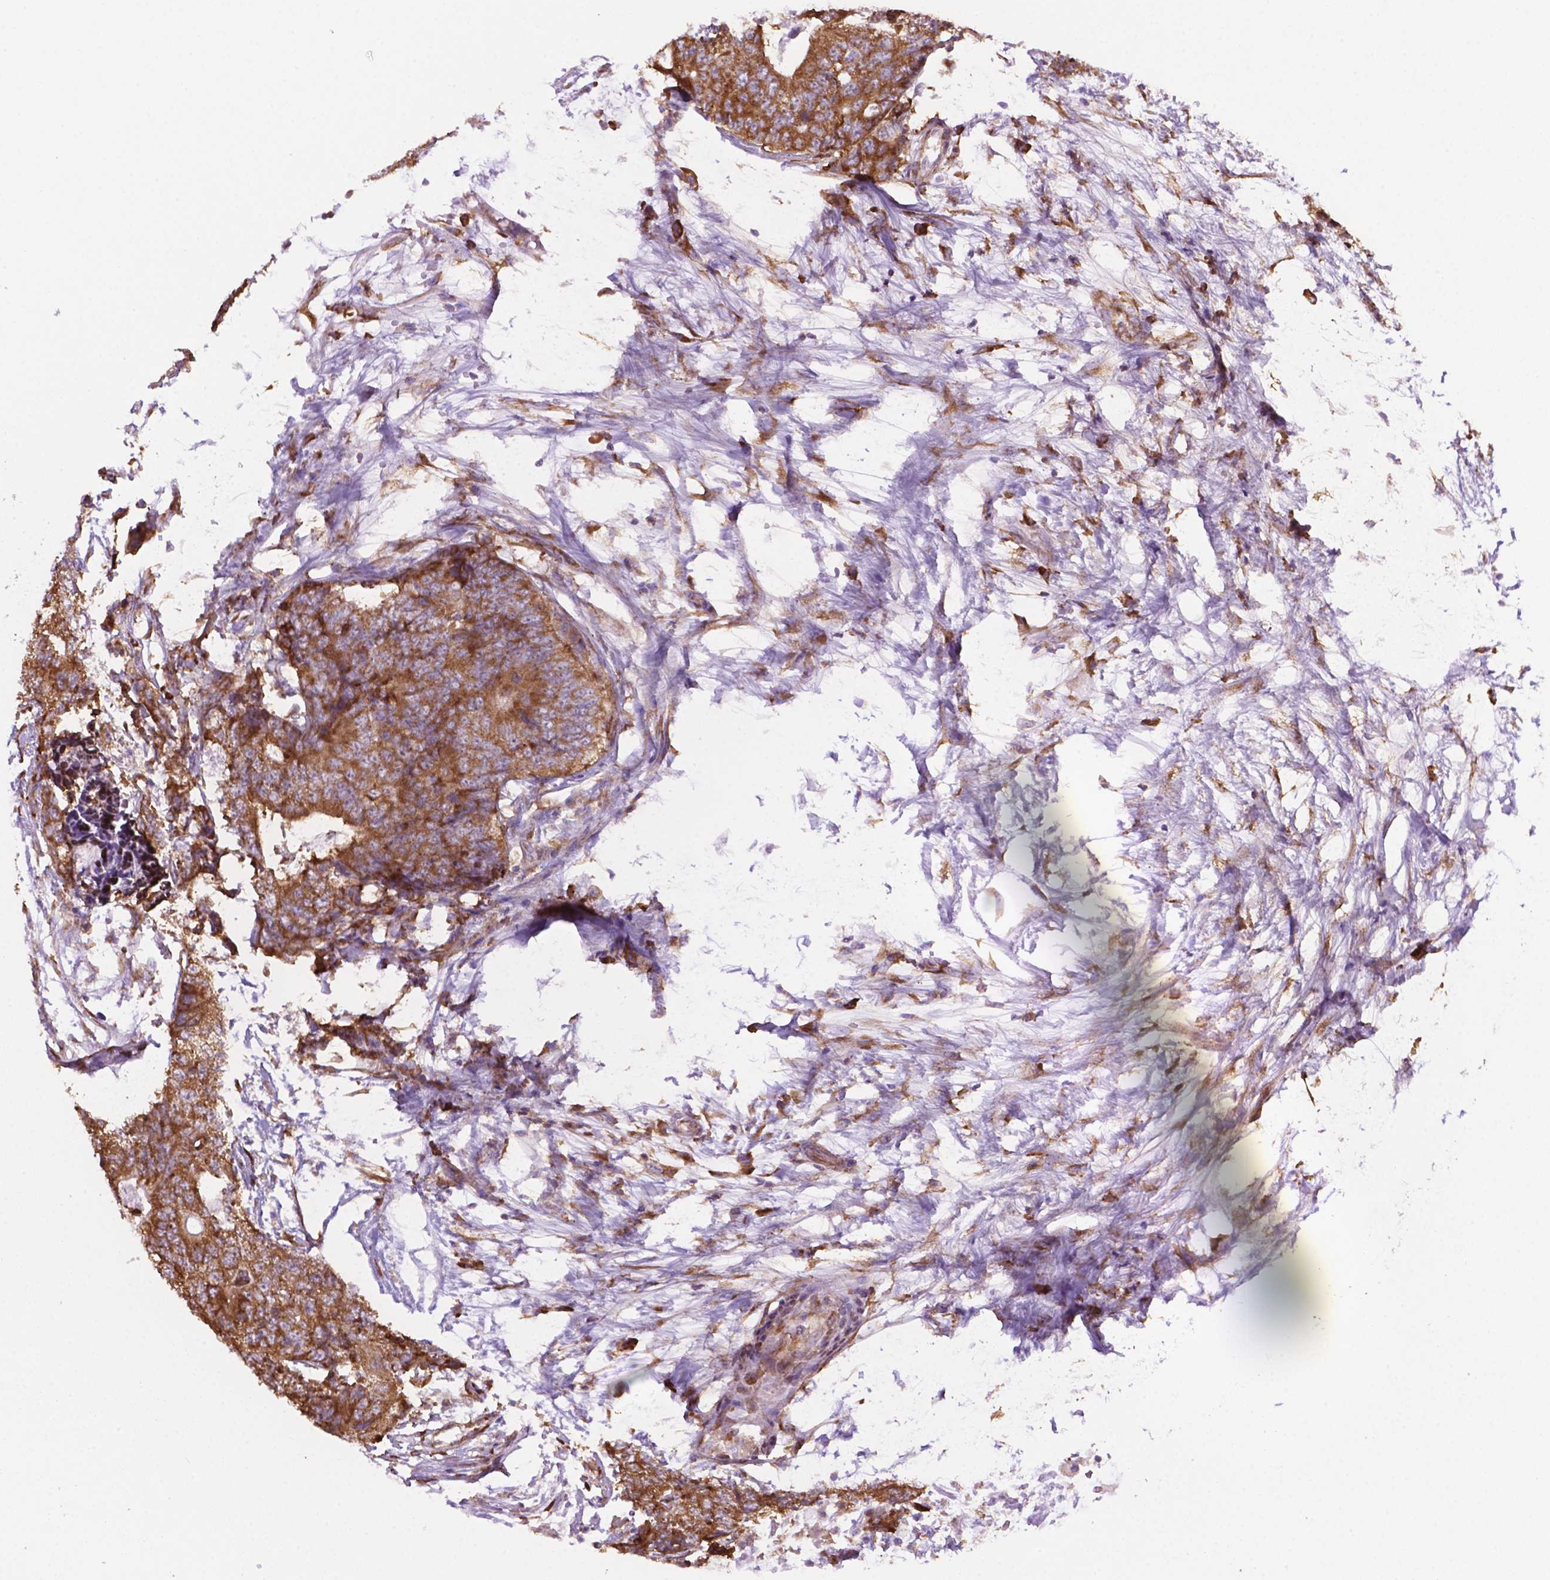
{"staining": {"intensity": "moderate", "quantity": ">75%", "location": "cytoplasmic/membranous"}, "tissue": "colorectal cancer", "cell_type": "Tumor cells", "image_type": "cancer", "snomed": [{"axis": "morphology", "description": "Adenocarcinoma, NOS"}, {"axis": "topography", "description": "Colon"}], "caption": "Adenocarcinoma (colorectal) stained with IHC shows moderate cytoplasmic/membranous staining in about >75% of tumor cells.", "gene": "RPL29", "patient": {"sex": "female", "age": 48}}